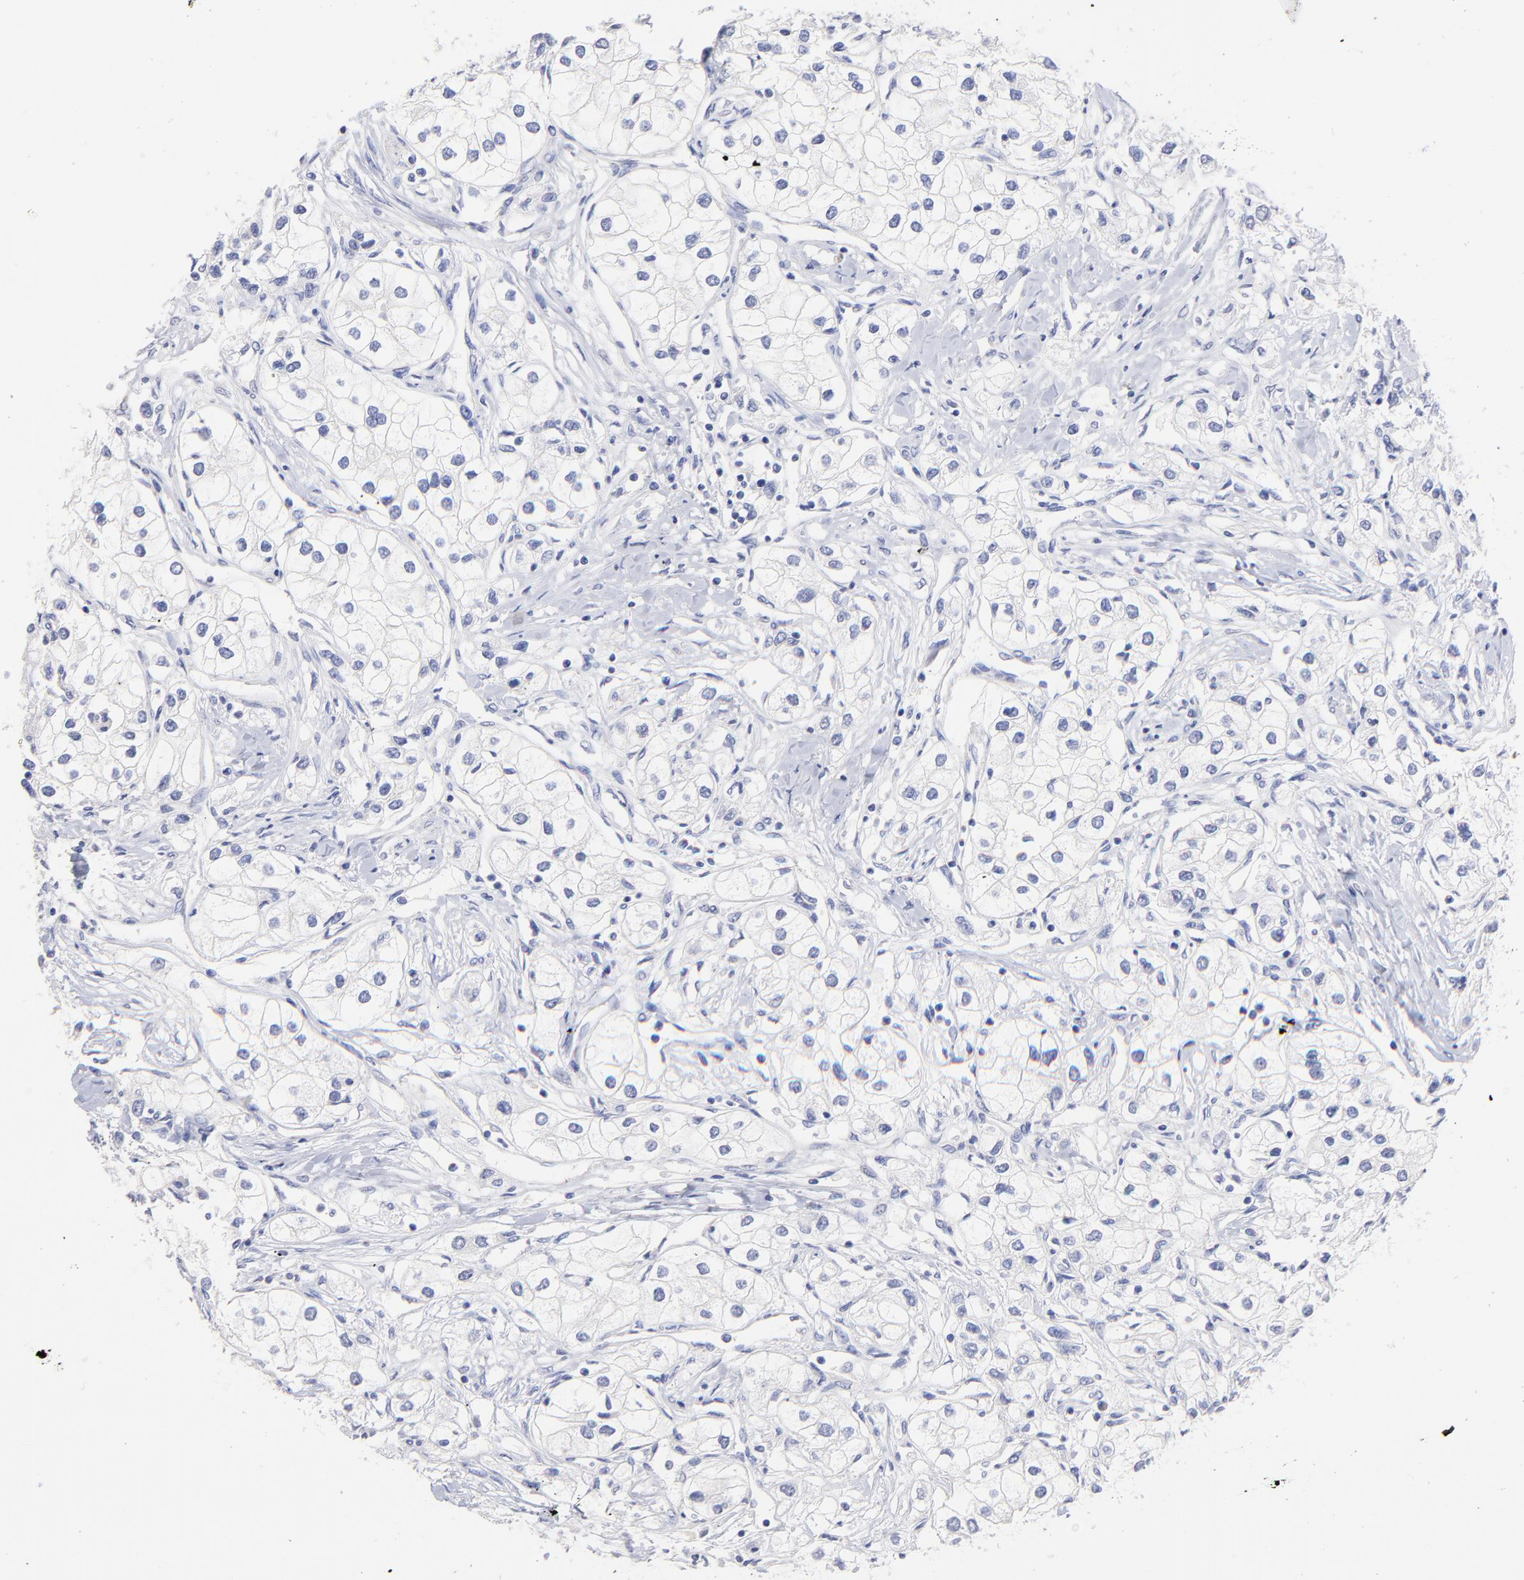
{"staining": {"intensity": "negative", "quantity": "none", "location": "none"}, "tissue": "renal cancer", "cell_type": "Tumor cells", "image_type": "cancer", "snomed": [{"axis": "morphology", "description": "Adenocarcinoma, NOS"}, {"axis": "topography", "description": "Kidney"}], "caption": "This is a histopathology image of IHC staining of renal cancer (adenocarcinoma), which shows no expression in tumor cells. (DAB (3,3'-diaminobenzidine) IHC, high magnification).", "gene": "CFAP57", "patient": {"sex": "male", "age": 57}}